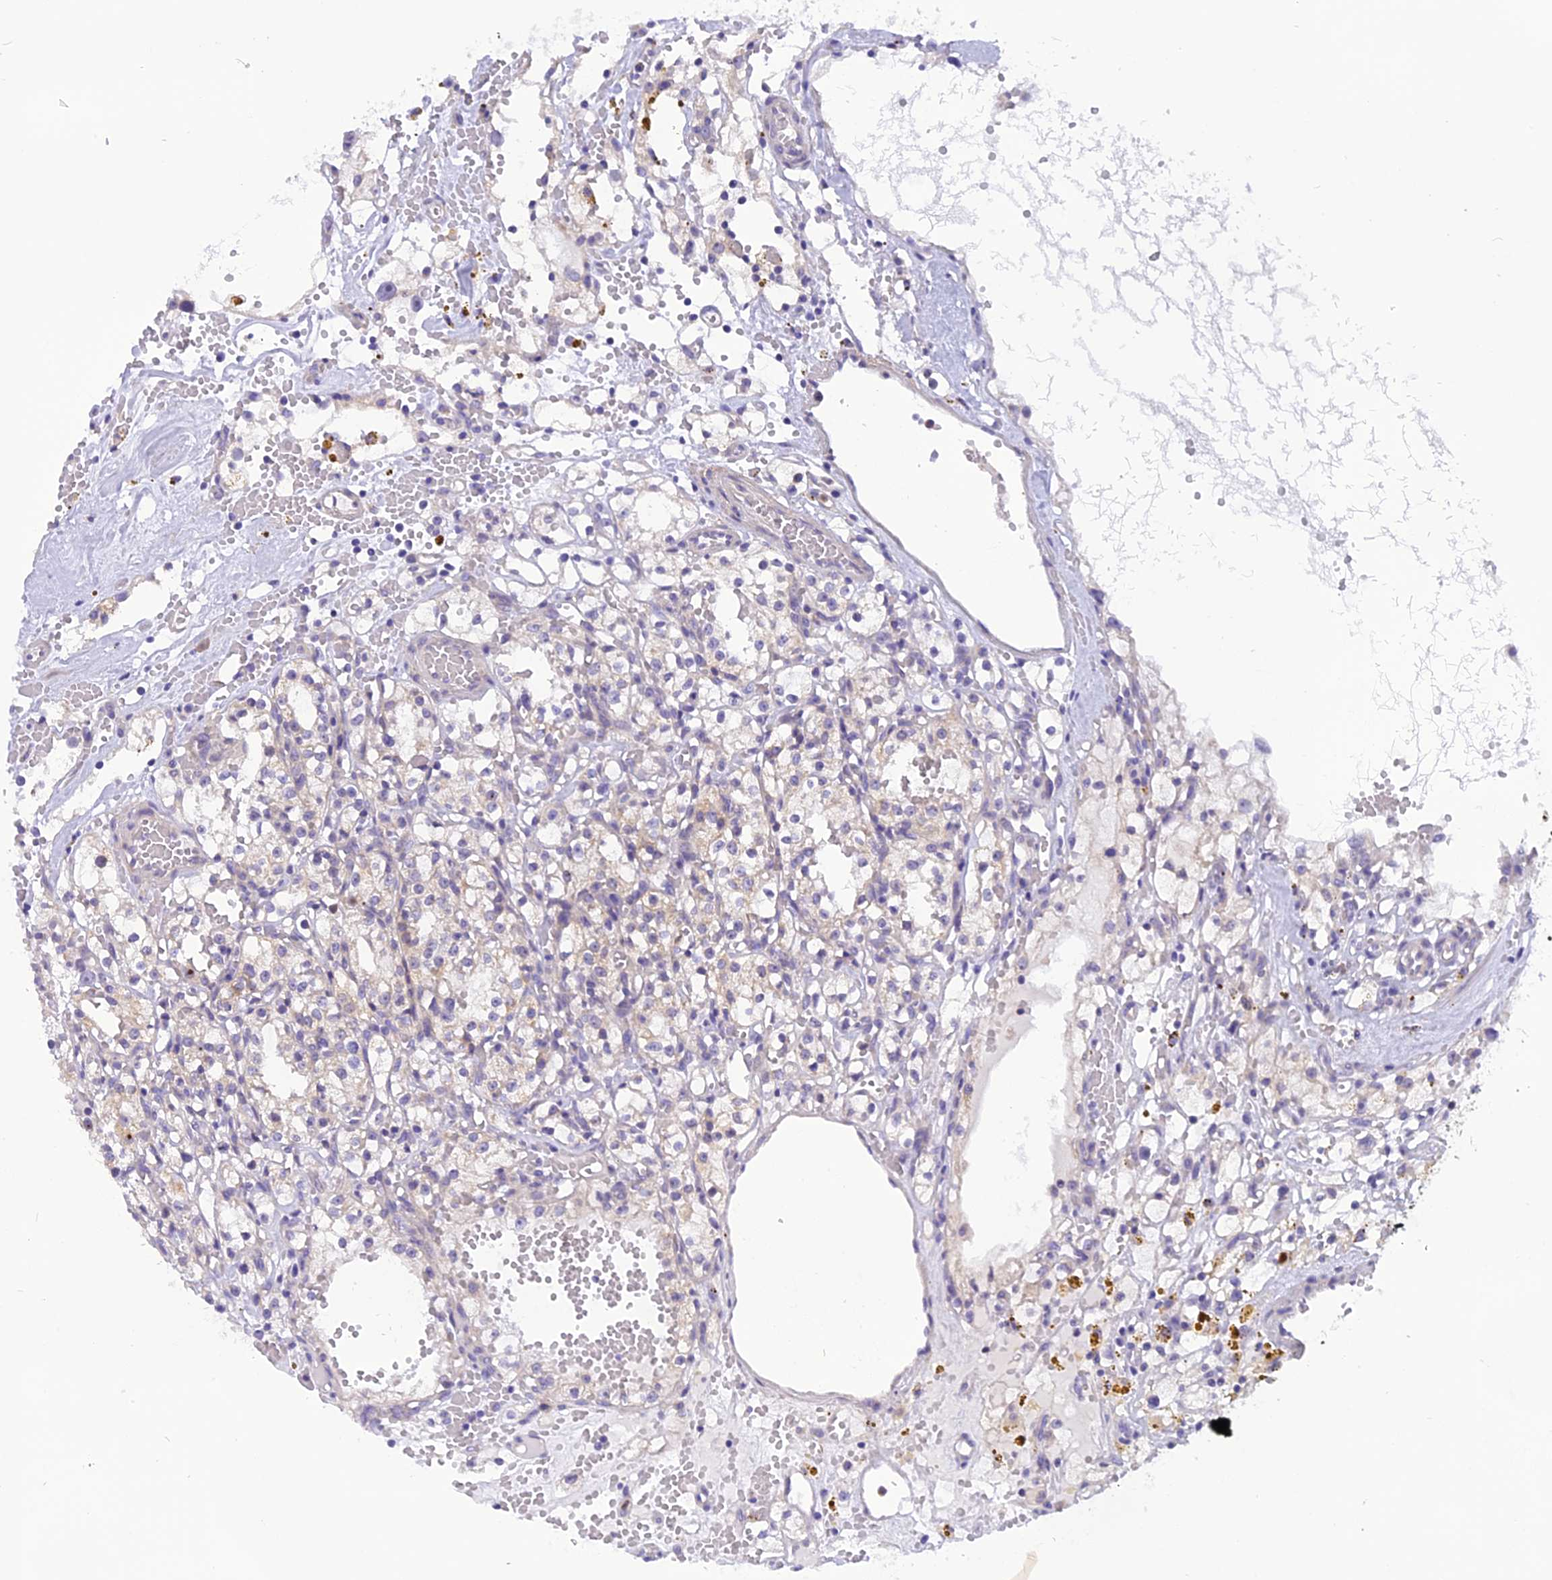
{"staining": {"intensity": "negative", "quantity": "none", "location": "none"}, "tissue": "renal cancer", "cell_type": "Tumor cells", "image_type": "cancer", "snomed": [{"axis": "morphology", "description": "Adenocarcinoma, NOS"}, {"axis": "topography", "description": "Kidney"}], "caption": "Renal cancer (adenocarcinoma) was stained to show a protein in brown. There is no significant expression in tumor cells.", "gene": "TRIM3", "patient": {"sex": "male", "age": 56}}